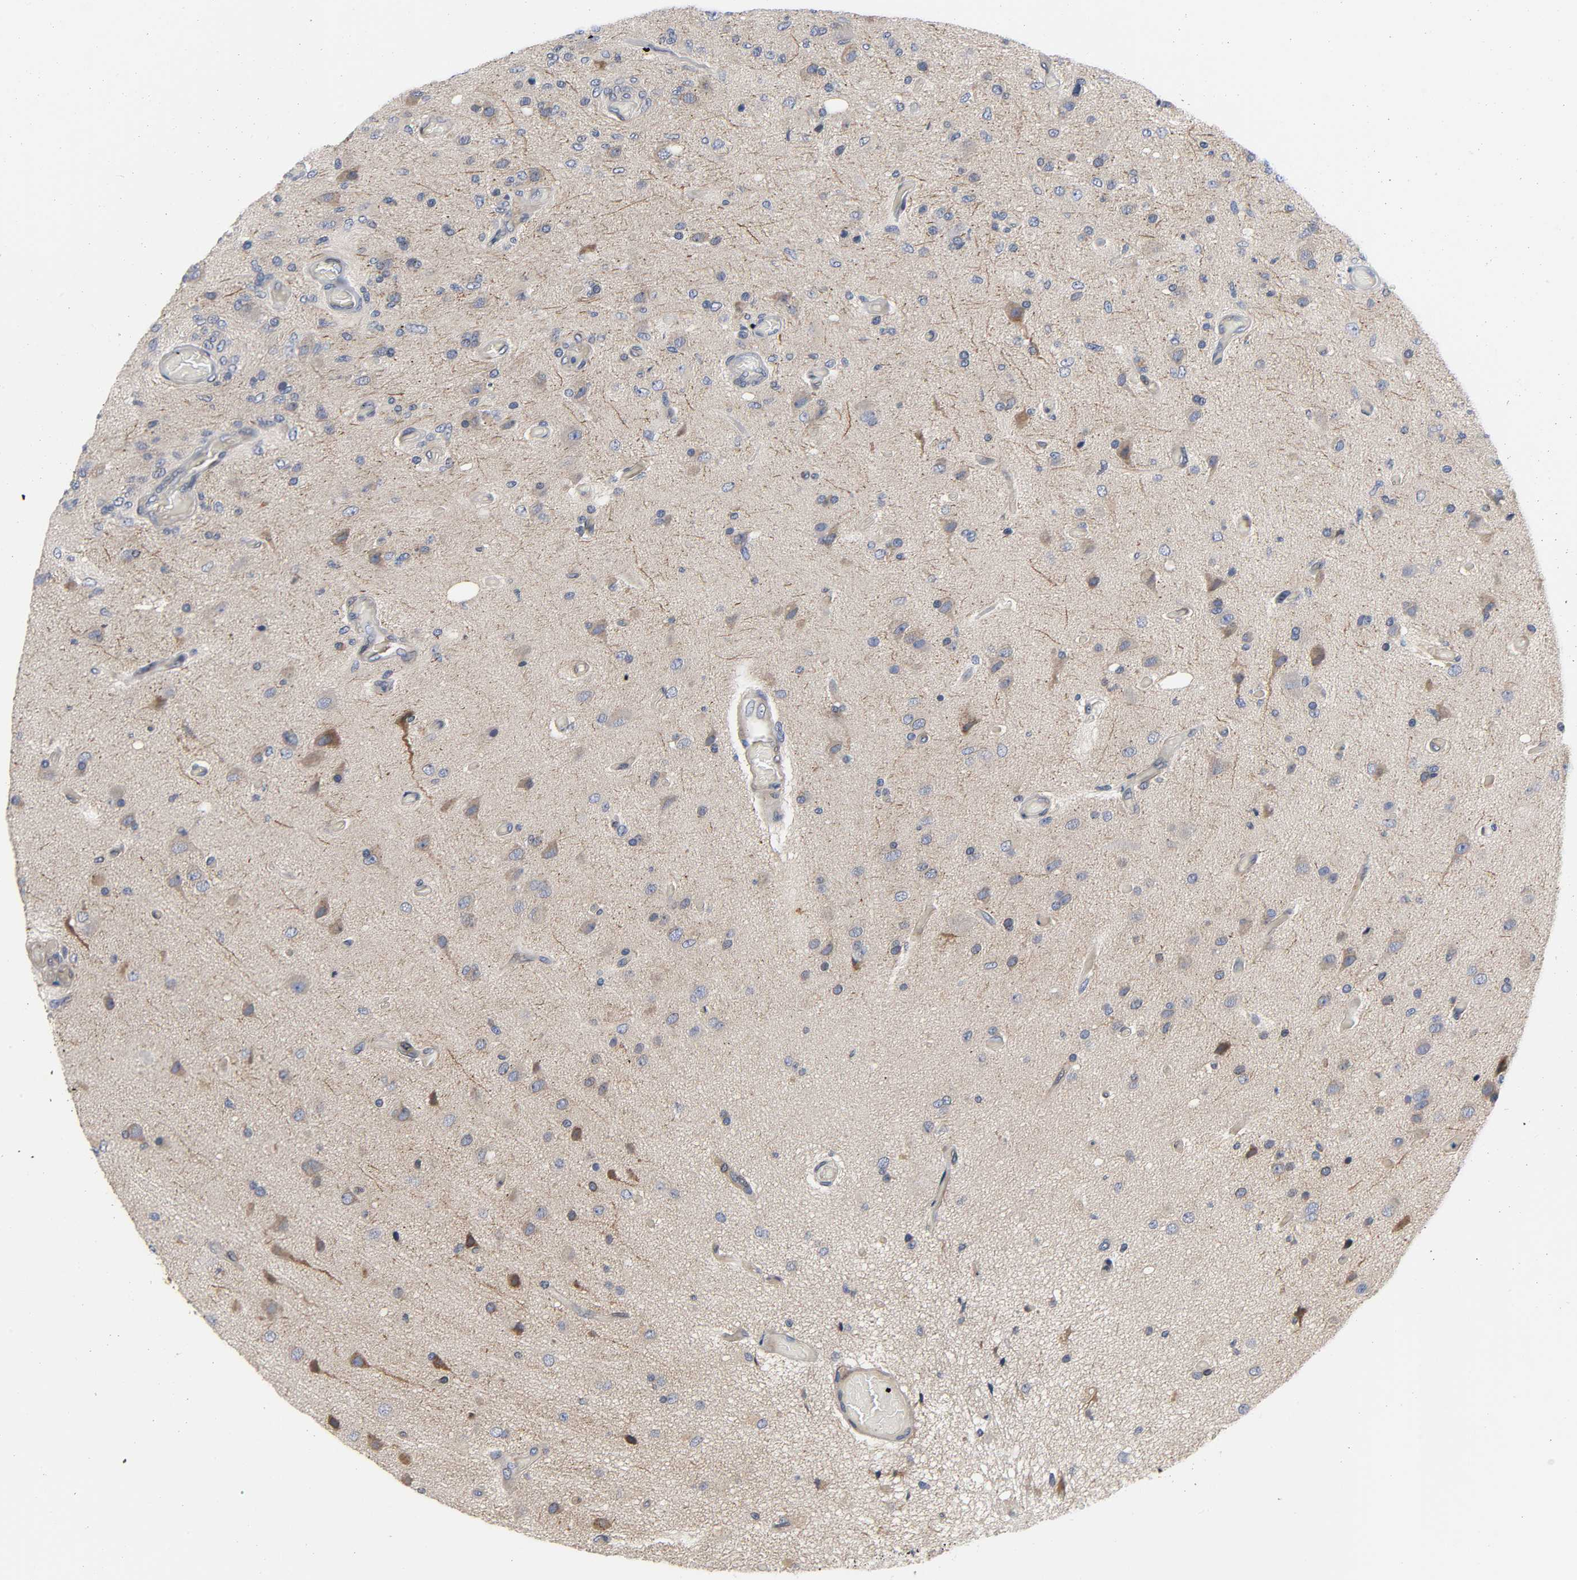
{"staining": {"intensity": "weak", "quantity": "<25%", "location": "cytoplasmic/membranous"}, "tissue": "glioma", "cell_type": "Tumor cells", "image_type": "cancer", "snomed": [{"axis": "morphology", "description": "Normal tissue, NOS"}, {"axis": "morphology", "description": "Glioma, malignant, High grade"}, {"axis": "topography", "description": "Cerebral cortex"}], "caption": "A high-resolution image shows immunohistochemistry (IHC) staining of glioma, which reveals no significant expression in tumor cells.", "gene": "ASB6", "patient": {"sex": "male", "age": 77}}